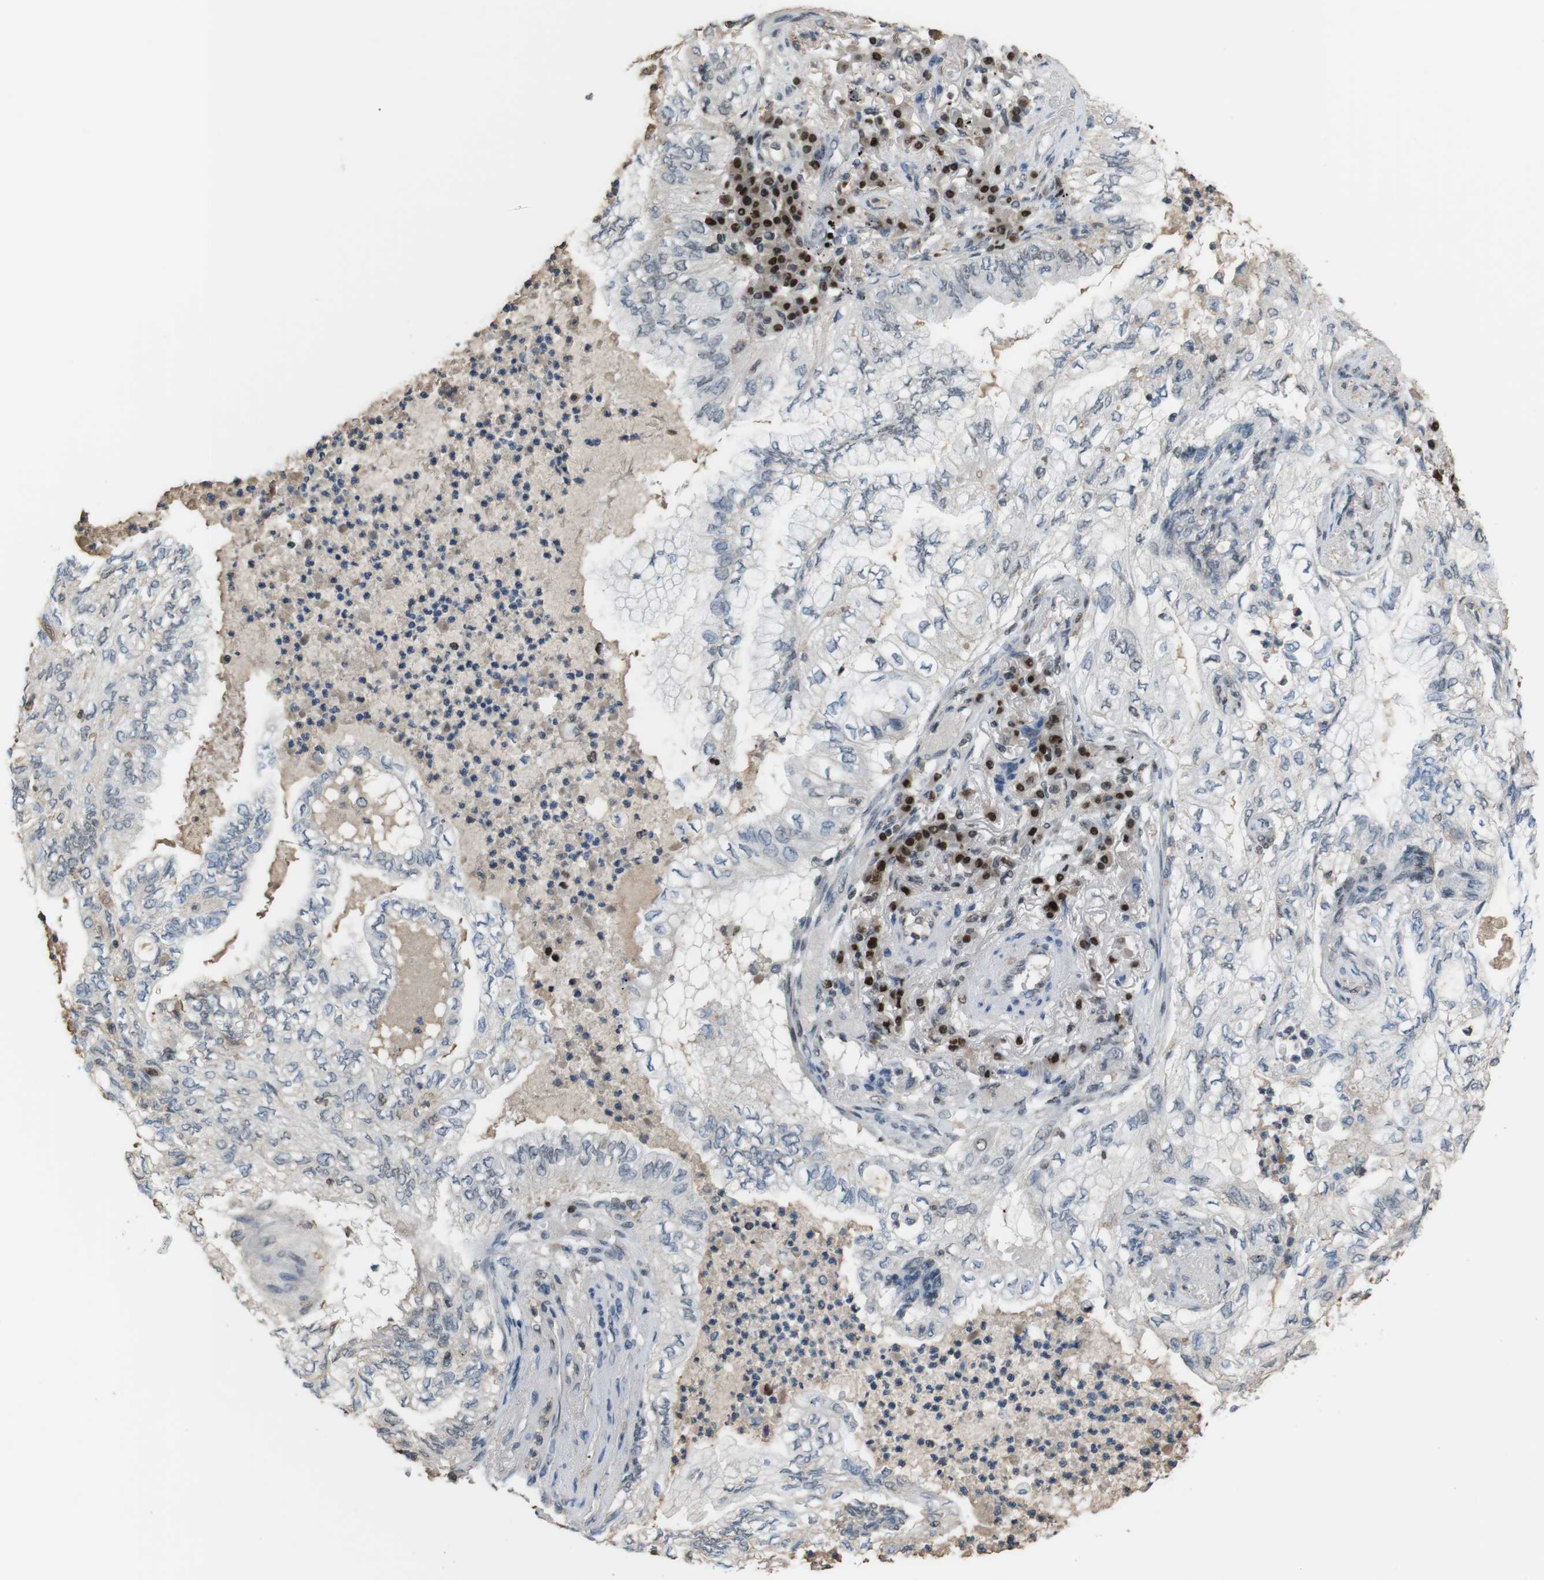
{"staining": {"intensity": "weak", "quantity": "<25%", "location": "nuclear"}, "tissue": "lung cancer", "cell_type": "Tumor cells", "image_type": "cancer", "snomed": [{"axis": "morphology", "description": "Normal tissue, NOS"}, {"axis": "morphology", "description": "Adenocarcinoma, NOS"}, {"axis": "topography", "description": "Bronchus"}, {"axis": "topography", "description": "Lung"}], "caption": "Micrograph shows no significant protein positivity in tumor cells of lung adenocarcinoma. Brightfield microscopy of immunohistochemistry stained with DAB (brown) and hematoxylin (blue), captured at high magnification.", "gene": "SUB1", "patient": {"sex": "female", "age": 70}}